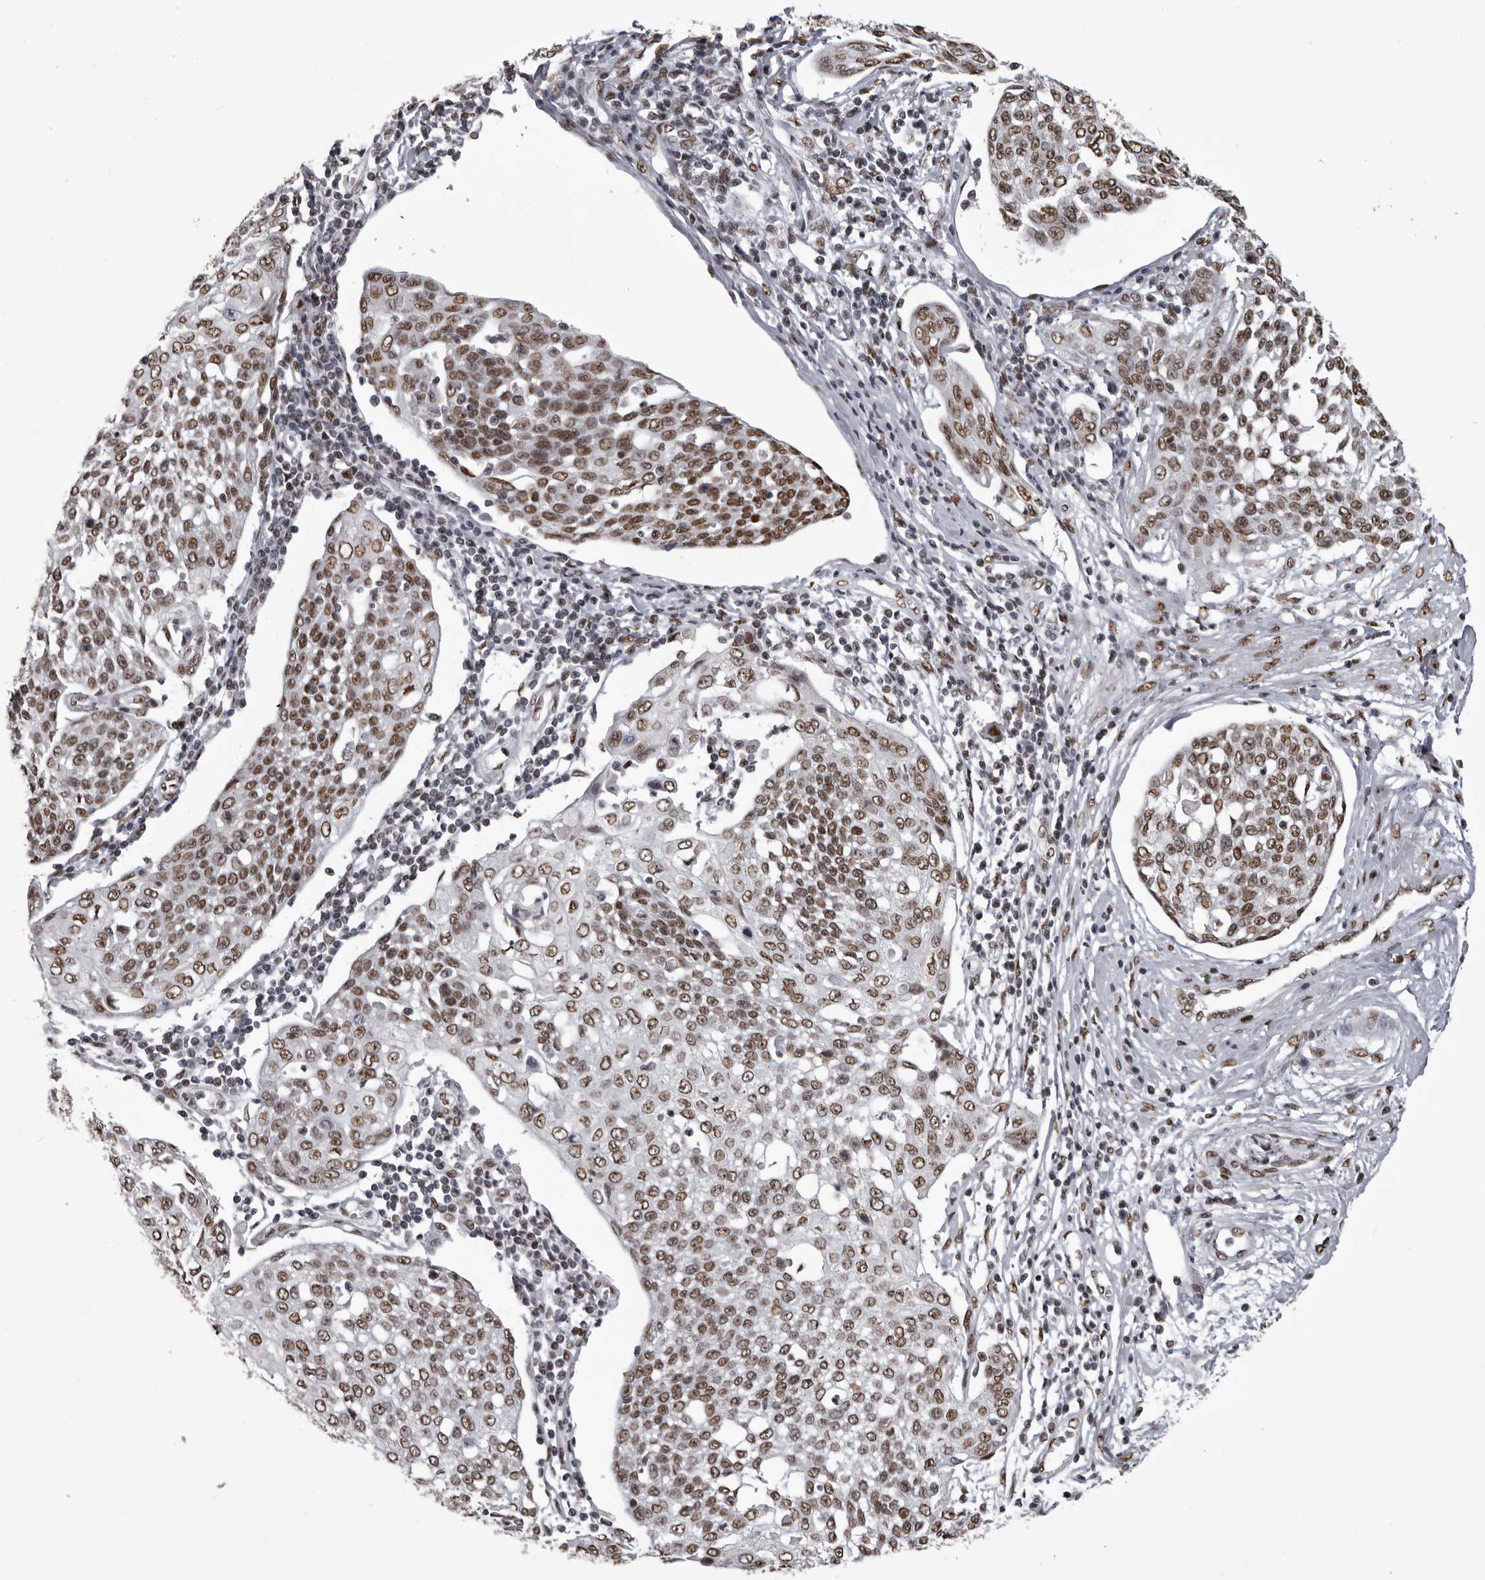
{"staining": {"intensity": "moderate", "quantity": ">75%", "location": "nuclear"}, "tissue": "cervical cancer", "cell_type": "Tumor cells", "image_type": "cancer", "snomed": [{"axis": "morphology", "description": "Squamous cell carcinoma, NOS"}, {"axis": "topography", "description": "Cervix"}], "caption": "Protein expression by immunohistochemistry displays moderate nuclear expression in approximately >75% of tumor cells in cervical cancer (squamous cell carcinoma). The staining is performed using DAB (3,3'-diaminobenzidine) brown chromogen to label protein expression. The nuclei are counter-stained blue using hematoxylin.", "gene": "NUMA1", "patient": {"sex": "female", "age": 34}}